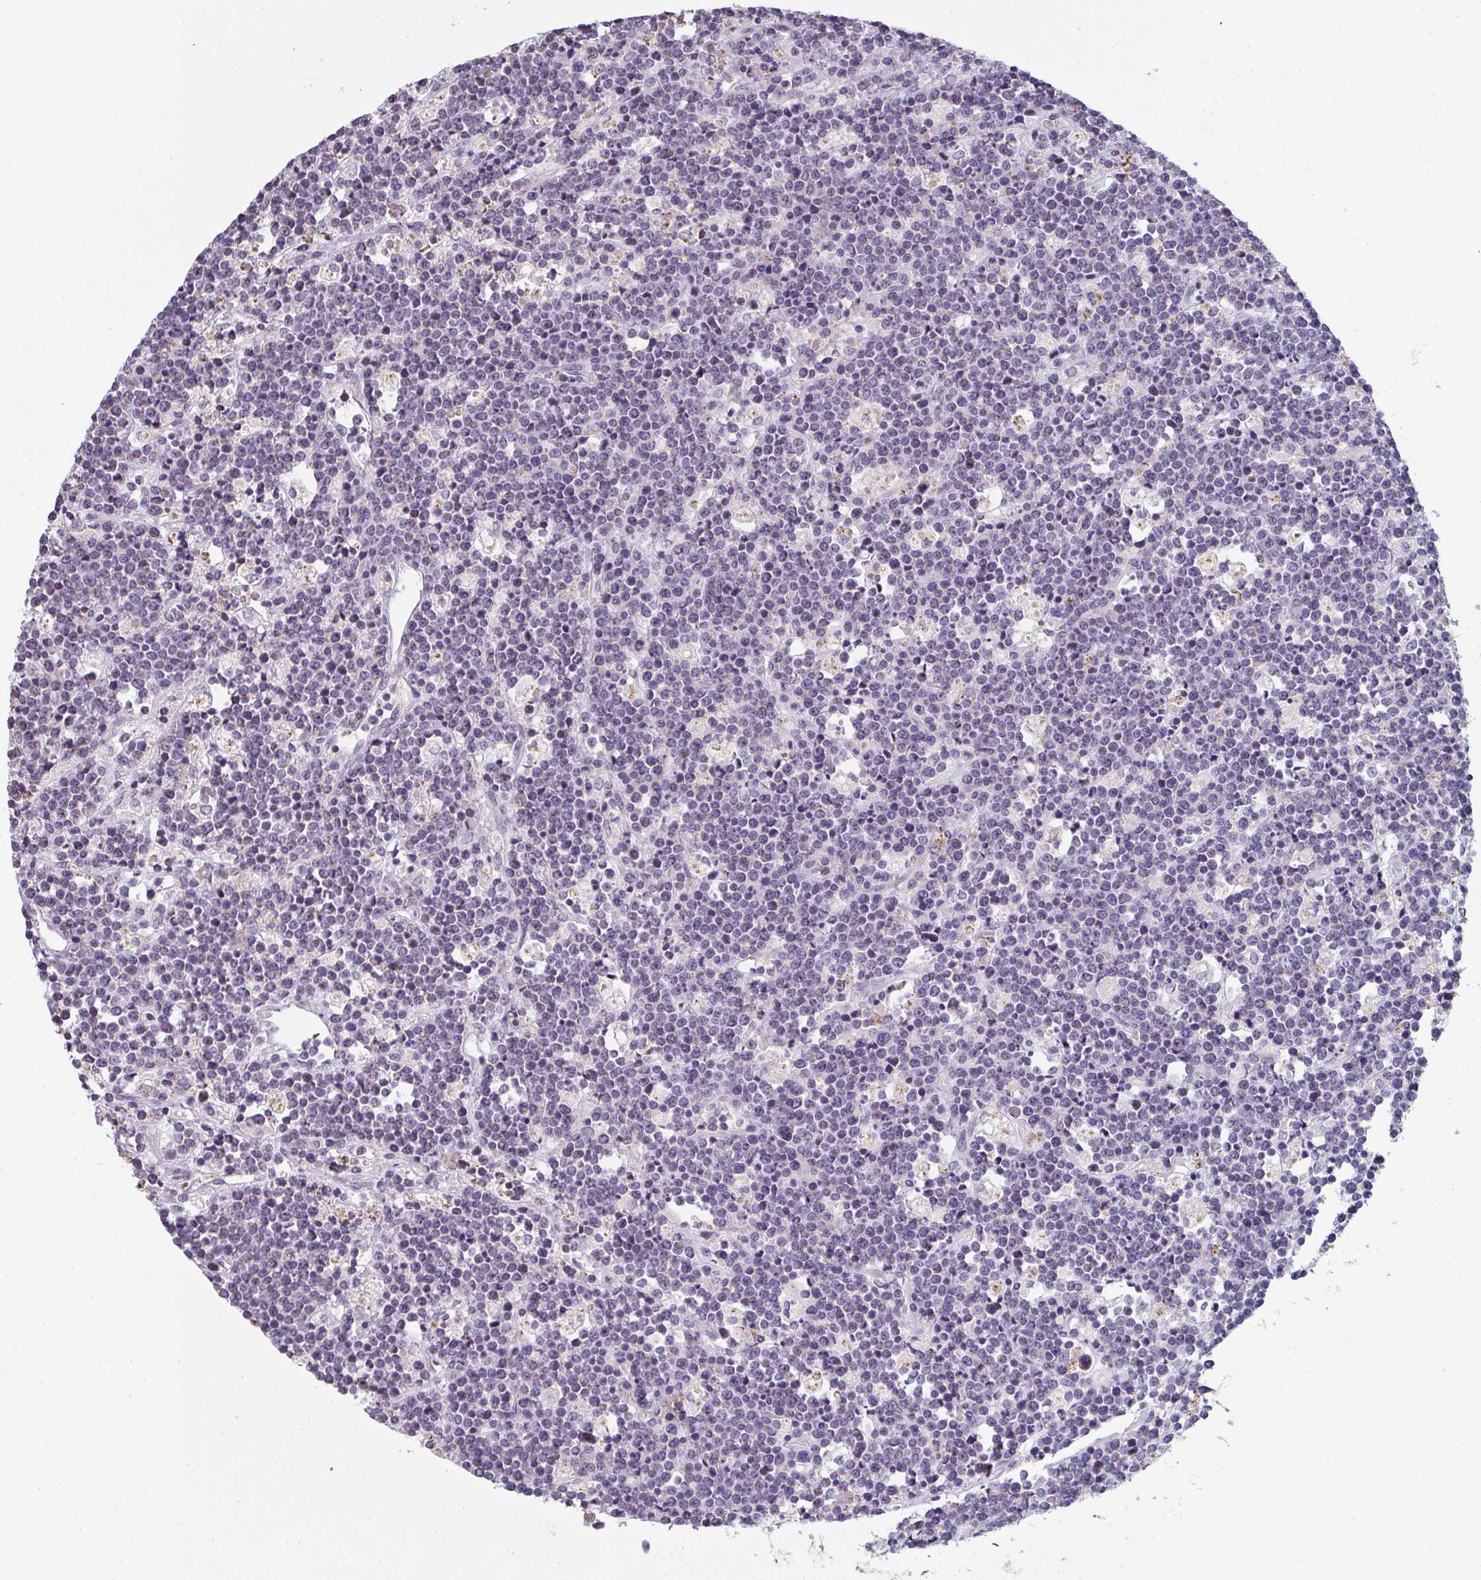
{"staining": {"intensity": "negative", "quantity": "none", "location": "none"}, "tissue": "lymphoma", "cell_type": "Tumor cells", "image_type": "cancer", "snomed": [{"axis": "morphology", "description": "Malignant lymphoma, non-Hodgkin's type, High grade"}, {"axis": "topography", "description": "Ovary"}], "caption": "Photomicrograph shows no significant protein expression in tumor cells of high-grade malignant lymphoma, non-Hodgkin's type.", "gene": "CACNA1S", "patient": {"sex": "female", "age": 56}}